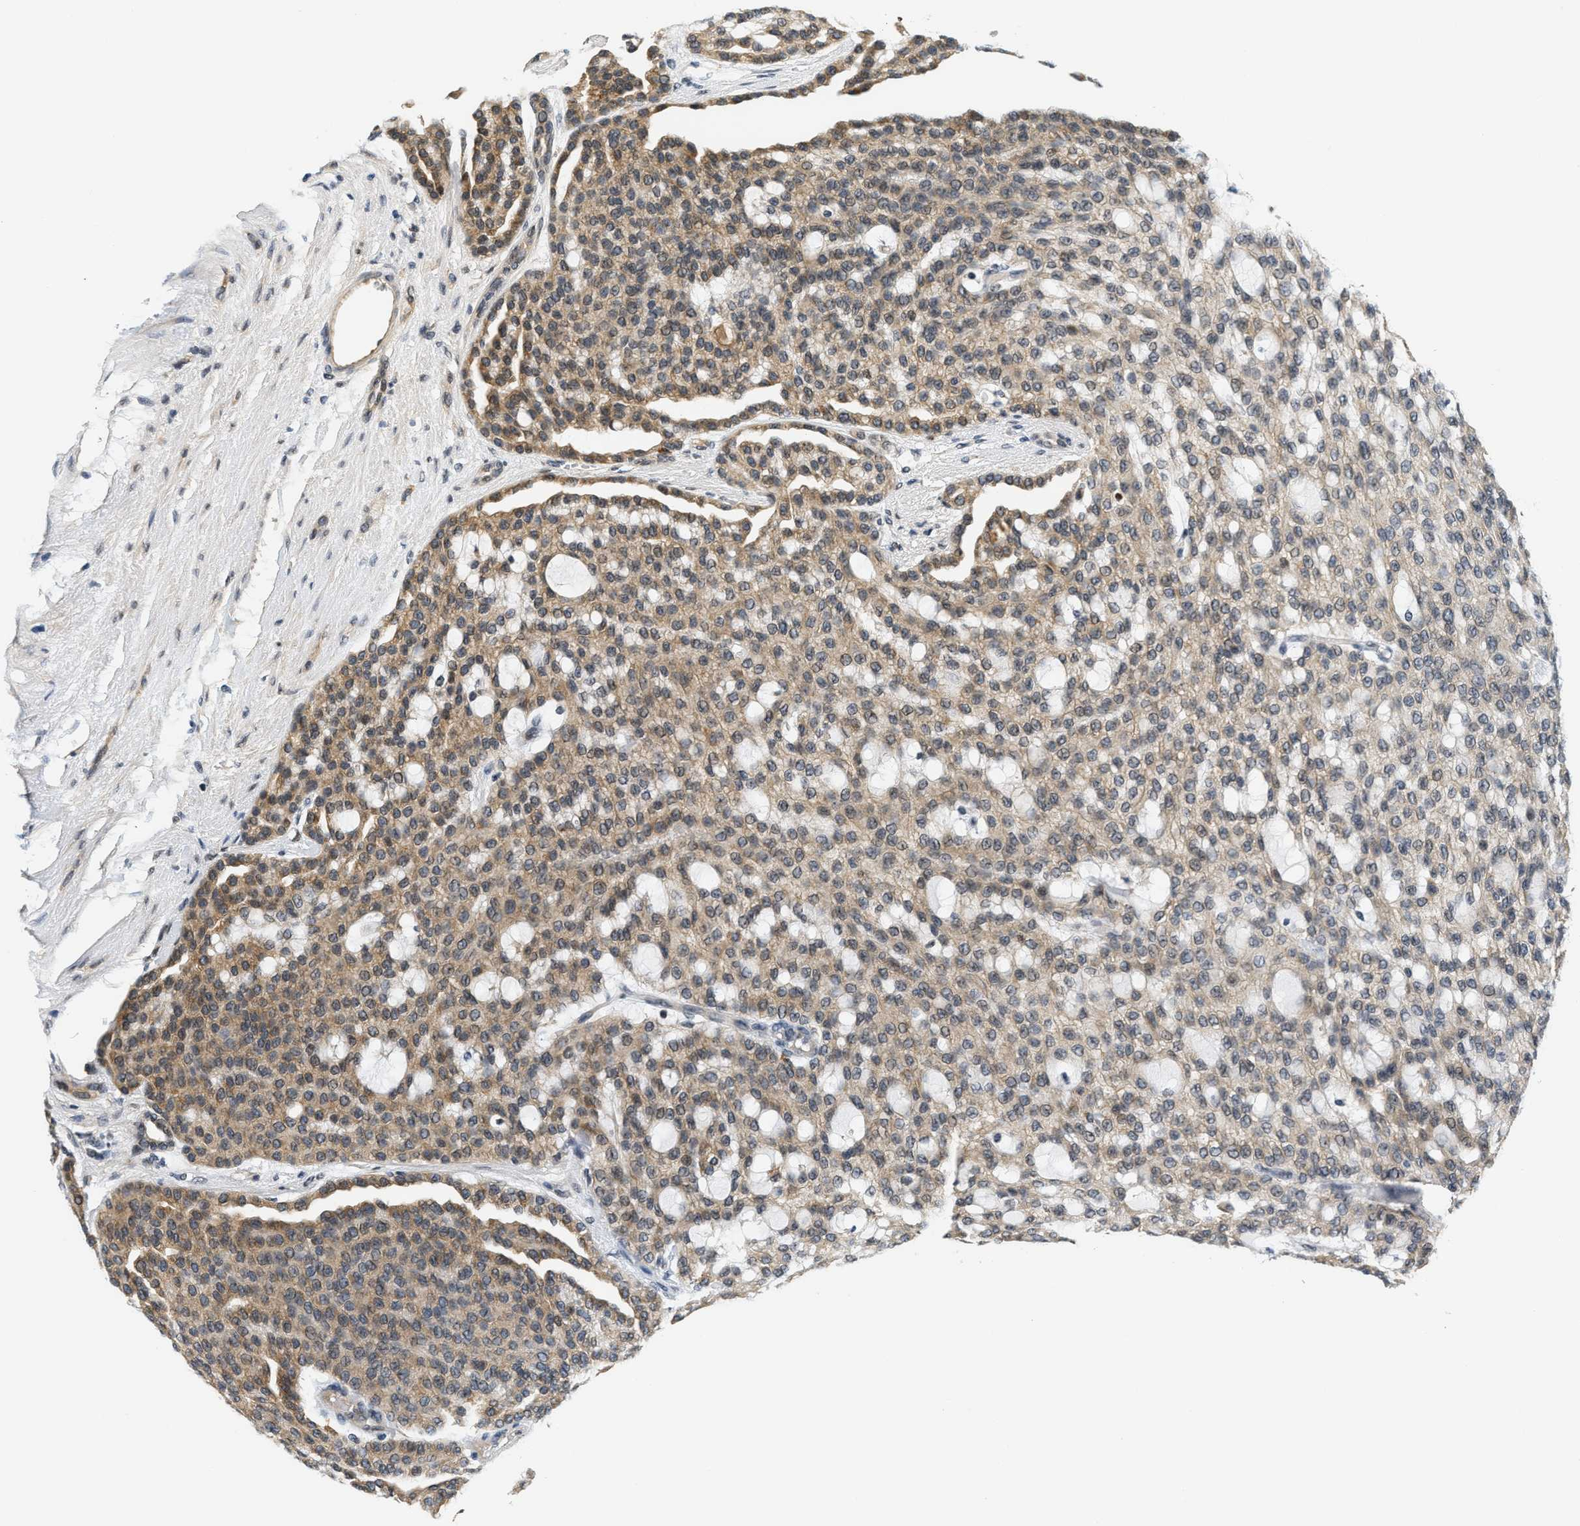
{"staining": {"intensity": "moderate", "quantity": ">75%", "location": "cytoplasmic/membranous"}, "tissue": "renal cancer", "cell_type": "Tumor cells", "image_type": "cancer", "snomed": [{"axis": "morphology", "description": "Adenocarcinoma, NOS"}, {"axis": "topography", "description": "Kidney"}], "caption": "Human renal adenocarcinoma stained with a brown dye reveals moderate cytoplasmic/membranous positive positivity in approximately >75% of tumor cells.", "gene": "KMT2A", "patient": {"sex": "male", "age": 63}}